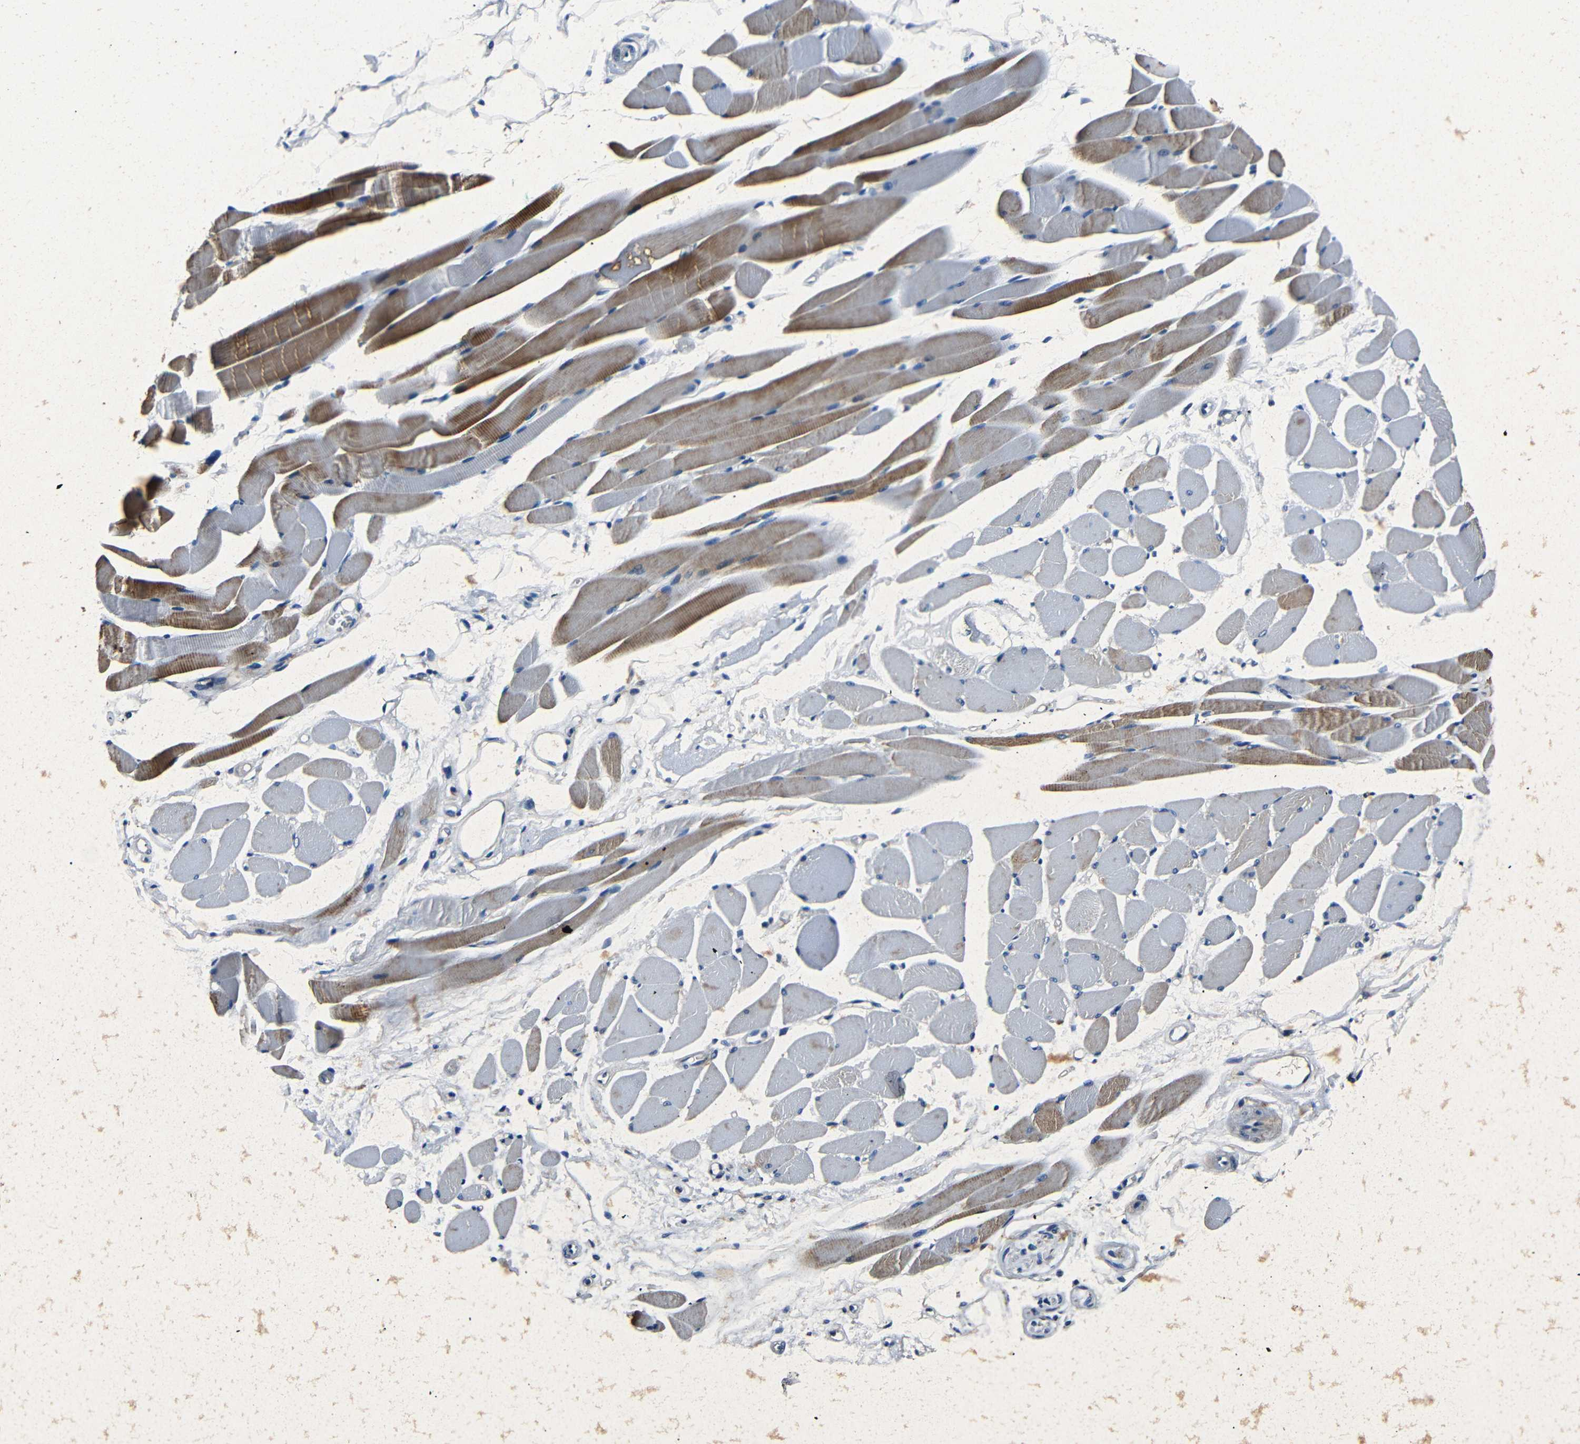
{"staining": {"intensity": "strong", "quantity": "25%-75%", "location": "cytoplasmic/membranous"}, "tissue": "skeletal muscle", "cell_type": "Myocytes", "image_type": "normal", "snomed": [{"axis": "morphology", "description": "Normal tissue, NOS"}, {"axis": "topography", "description": "Skeletal muscle"}, {"axis": "topography", "description": "Peripheral nerve tissue"}], "caption": "A brown stain labels strong cytoplasmic/membranous expression of a protein in myocytes of normal skeletal muscle. (DAB = brown stain, brightfield microscopy at high magnification).", "gene": "NCMAP", "patient": {"sex": "female", "age": 84}}